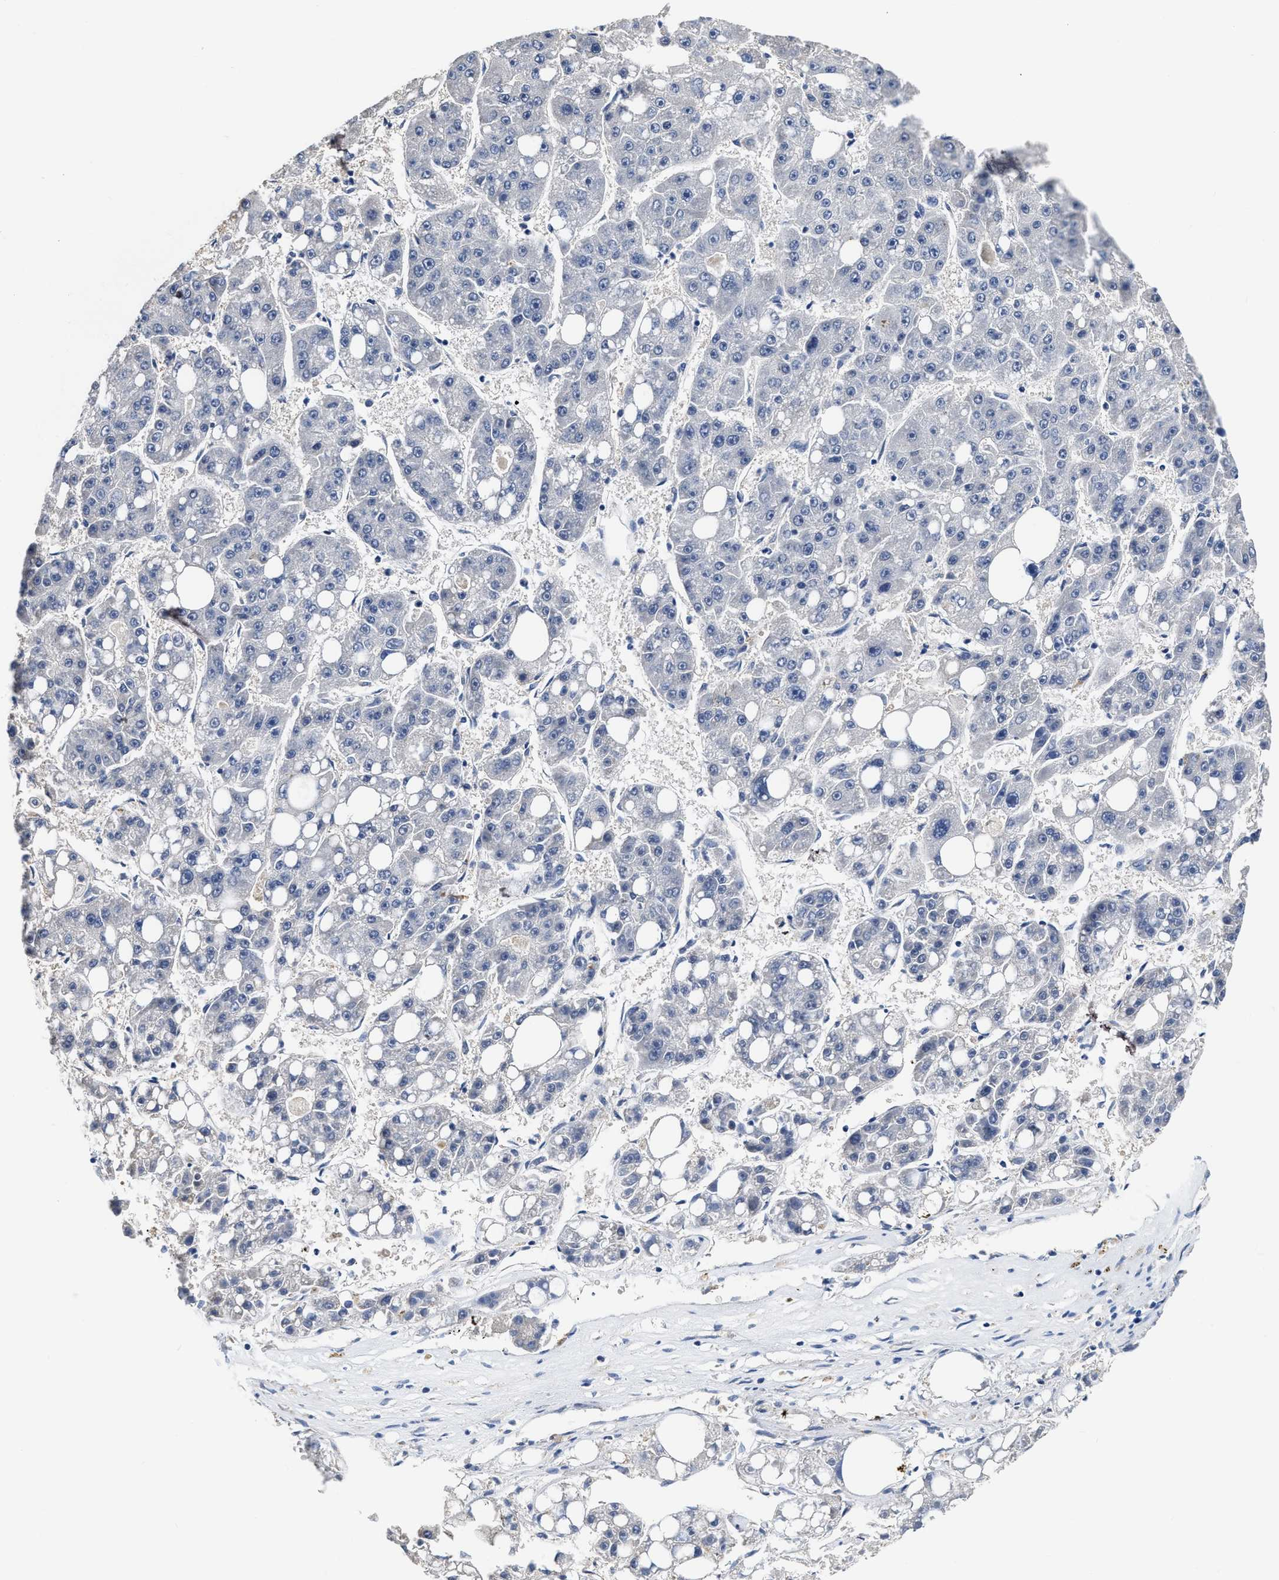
{"staining": {"intensity": "negative", "quantity": "none", "location": "none"}, "tissue": "liver cancer", "cell_type": "Tumor cells", "image_type": "cancer", "snomed": [{"axis": "morphology", "description": "Carcinoma, Hepatocellular, NOS"}, {"axis": "topography", "description": "Liver"}], "caption": "High magnification brightfield microscopy of liver cancer (hepatocellular carcinoma) stained with DAB (3,3'-diaminobenzidine) (brown) and counterstained with hematoxylin (blue): tumor cells show no significant expression. The staining is performed using DAB (3,3'-diaminobenzidine) brown chromogen with nuclei counter-stained in using hematoxylin.", "gene": "C22orf42", "patient": {"sex": "female", "age": 61}}